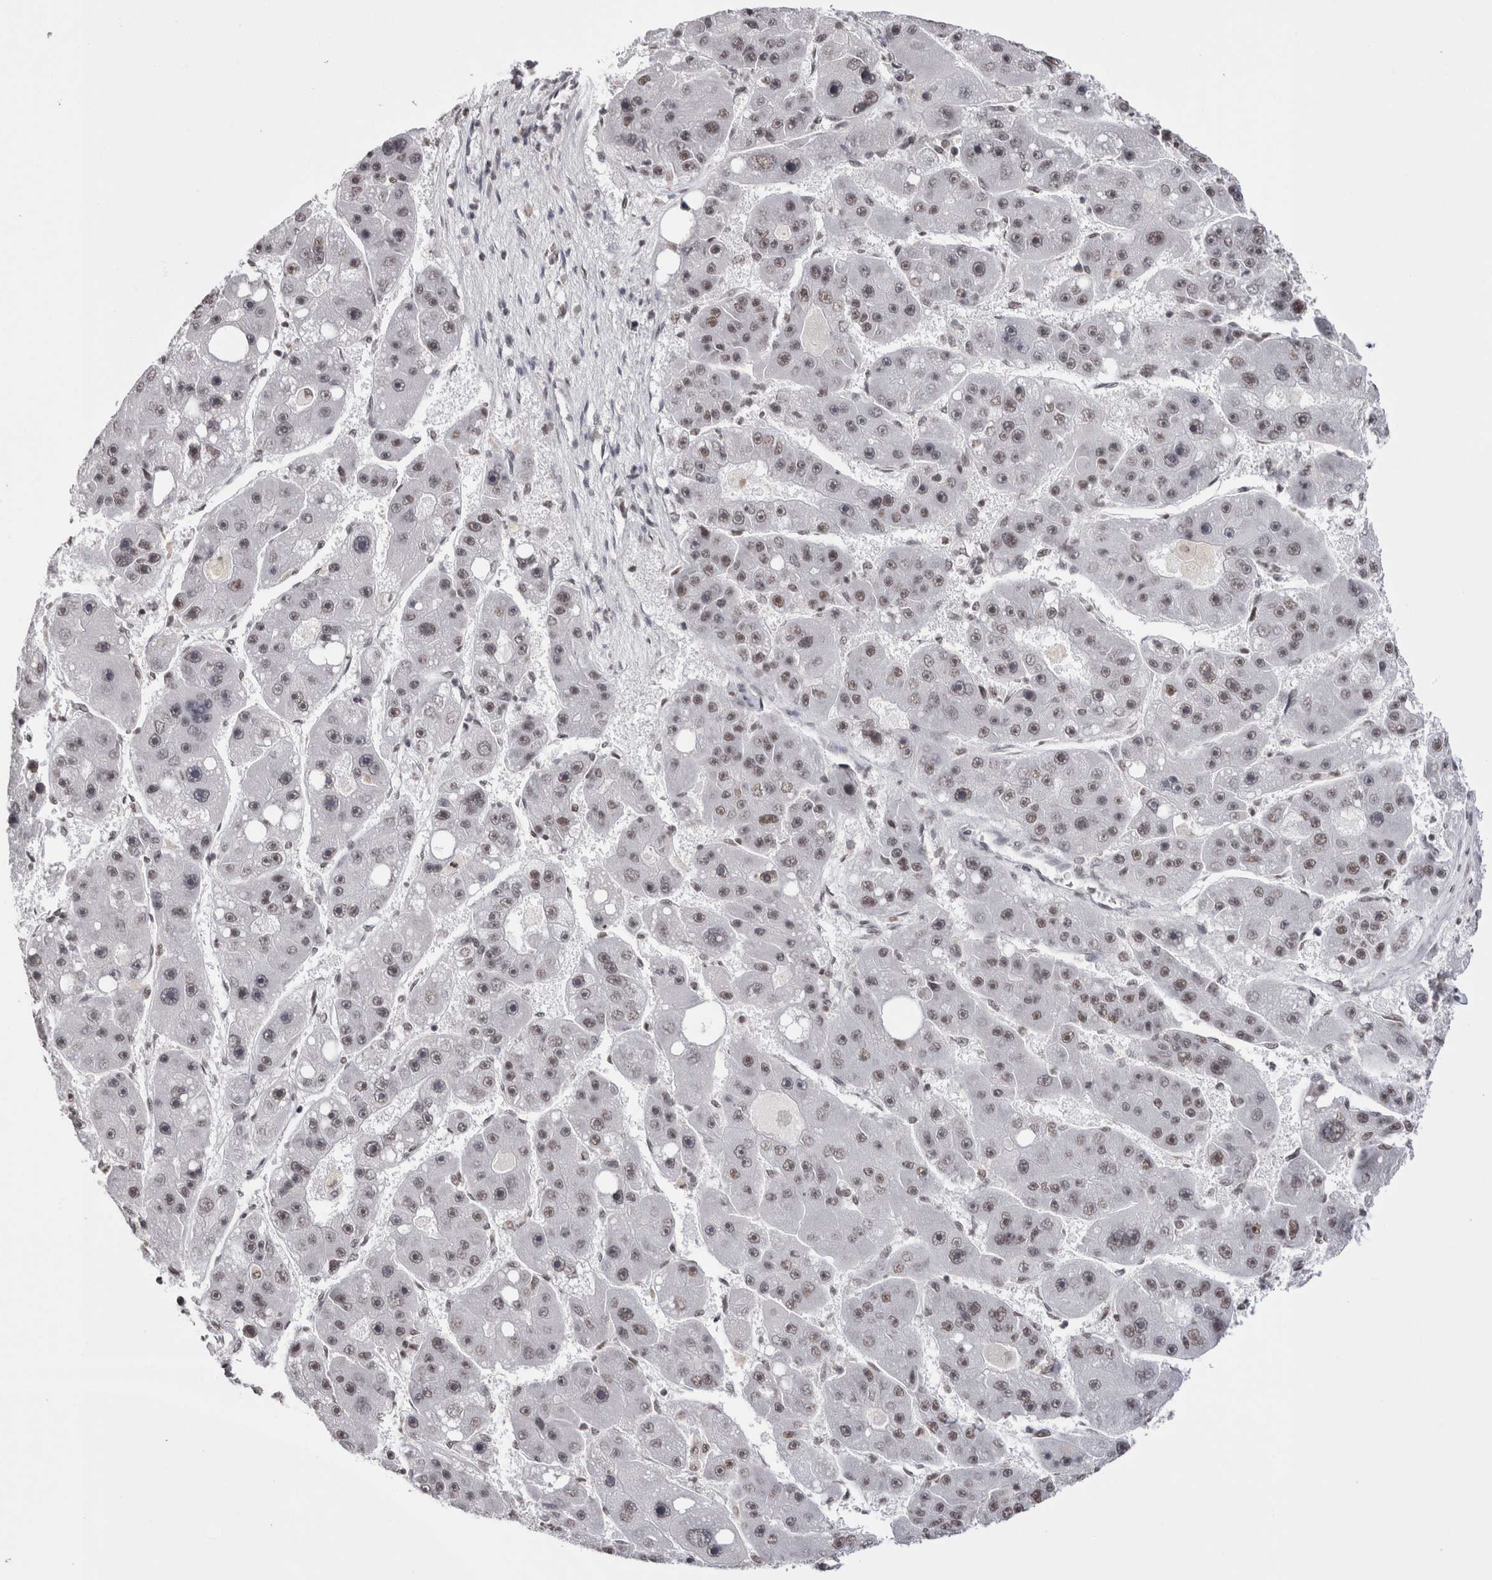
{"staining": {"intensity": "weak", "quantity": ">75%", "location": "nuclear"}, "tissue": "liver cancer", "cell_type": "Tumor cells", "image_type": "cancer", "snomed": [{"axis": "morphology", "description": "Carcinoma, Hepatocellular, NOS"}, {"axis": "topography", "description": "Liver"}], "caption": "A brown stain shows weak nuclear staining of a protein in liver cancer tumor cells.", "gene": "SMC1A", "patient": {"sex": "female", "age": 61}}